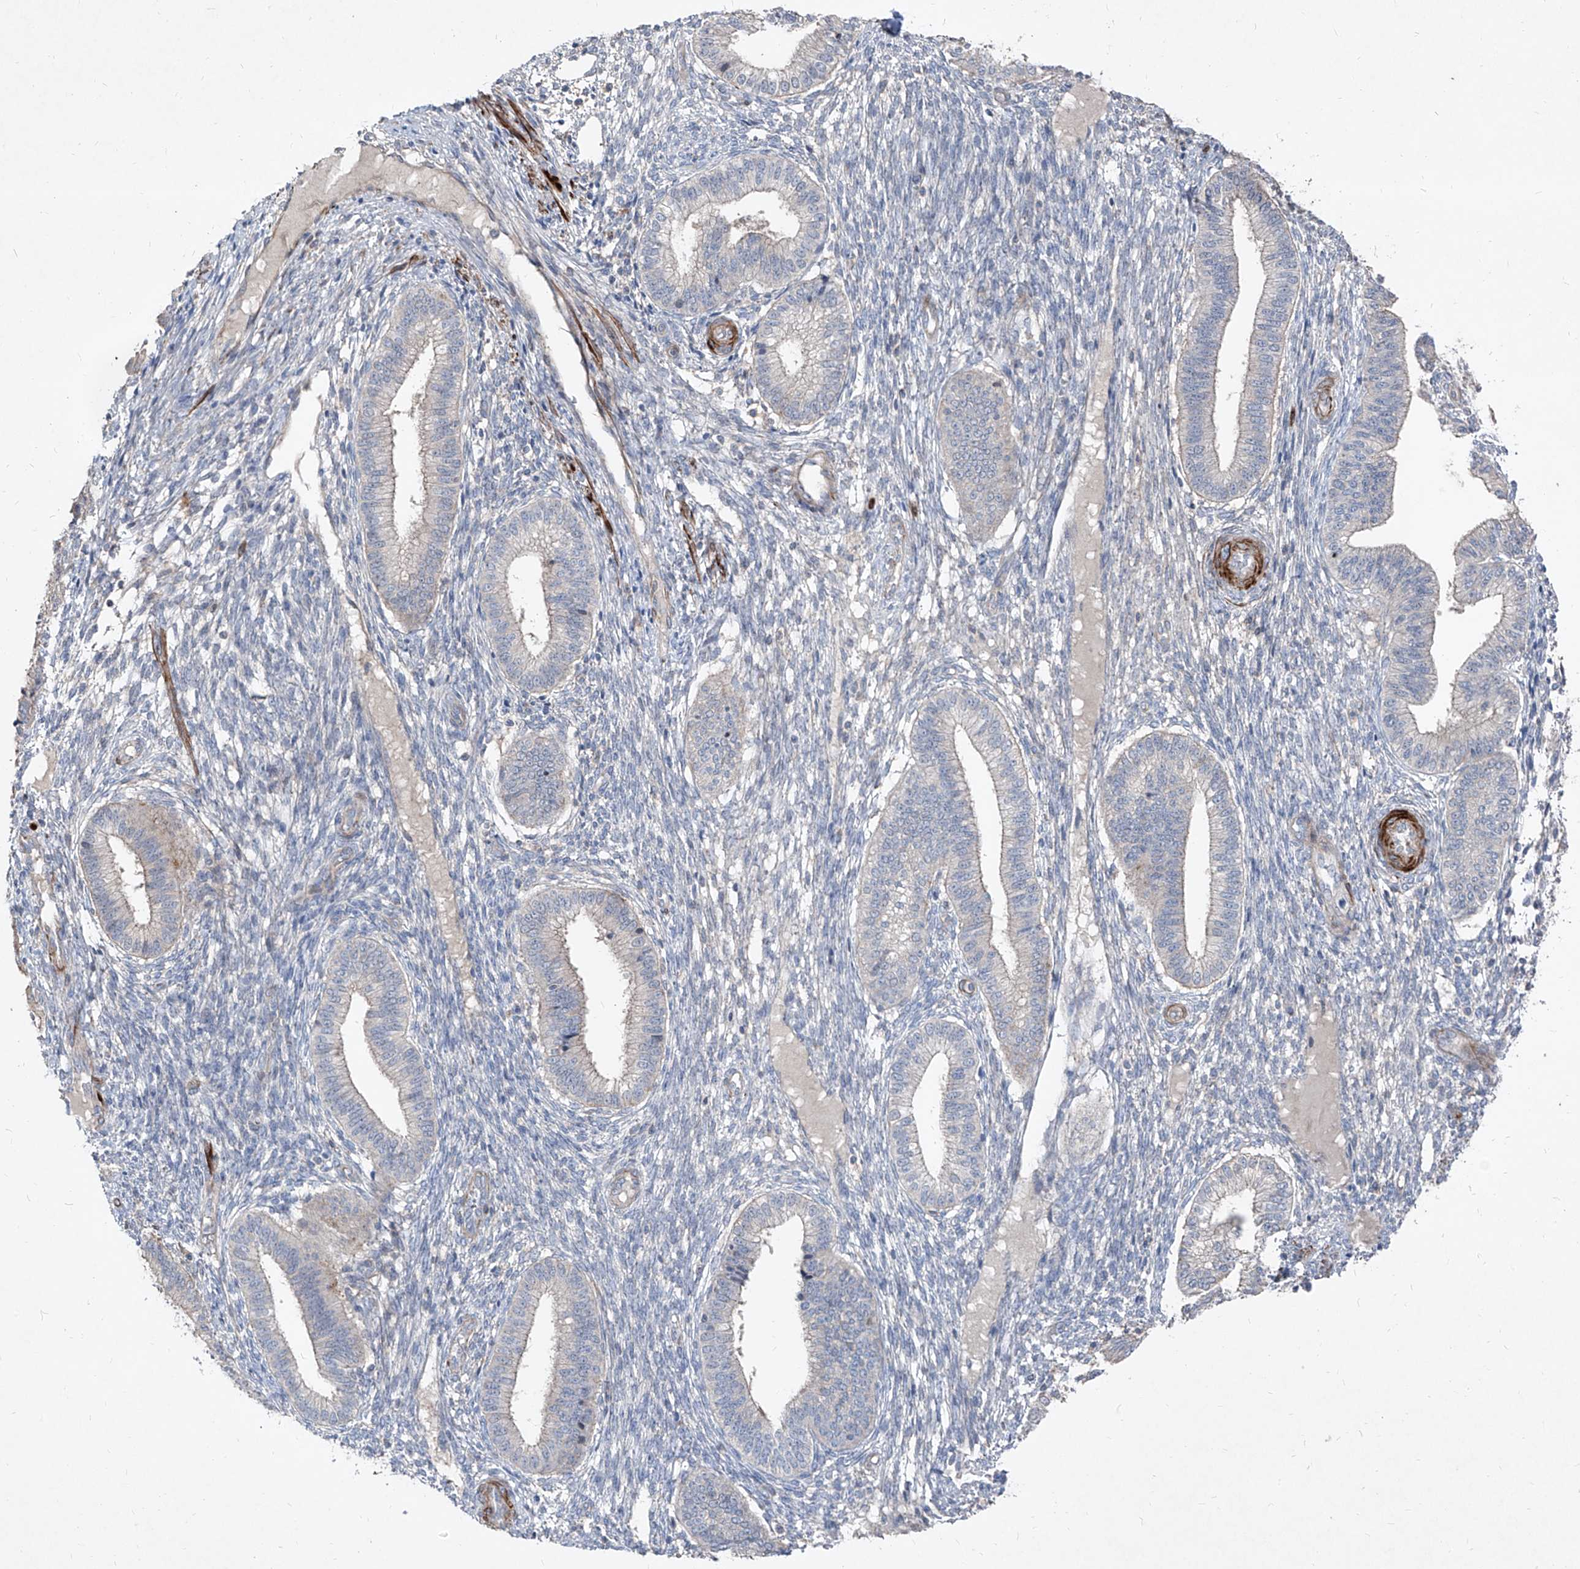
{"staining": {"intensity": "negative", "quantity": "none", "location": "none"}, "tissue": "endometrium", "cell_type": "Cells in endometrial stroma", "image_type": "normal", "snomed": [{"axis": "morphology", "description": "Normal tissue, NOS"}, {"axis": "topography", "description": "Endometrium"}], "caption": "Photomicrograph shows no protein expression in cells in endometrial stroma of unremarkable endometrium. (DAB (3,3'-diaminobenzidine) immunohistochemistry with hematoxylin counter stain).", "gene": "UFD1", "patient": {"sex": "female", "age": 39}}